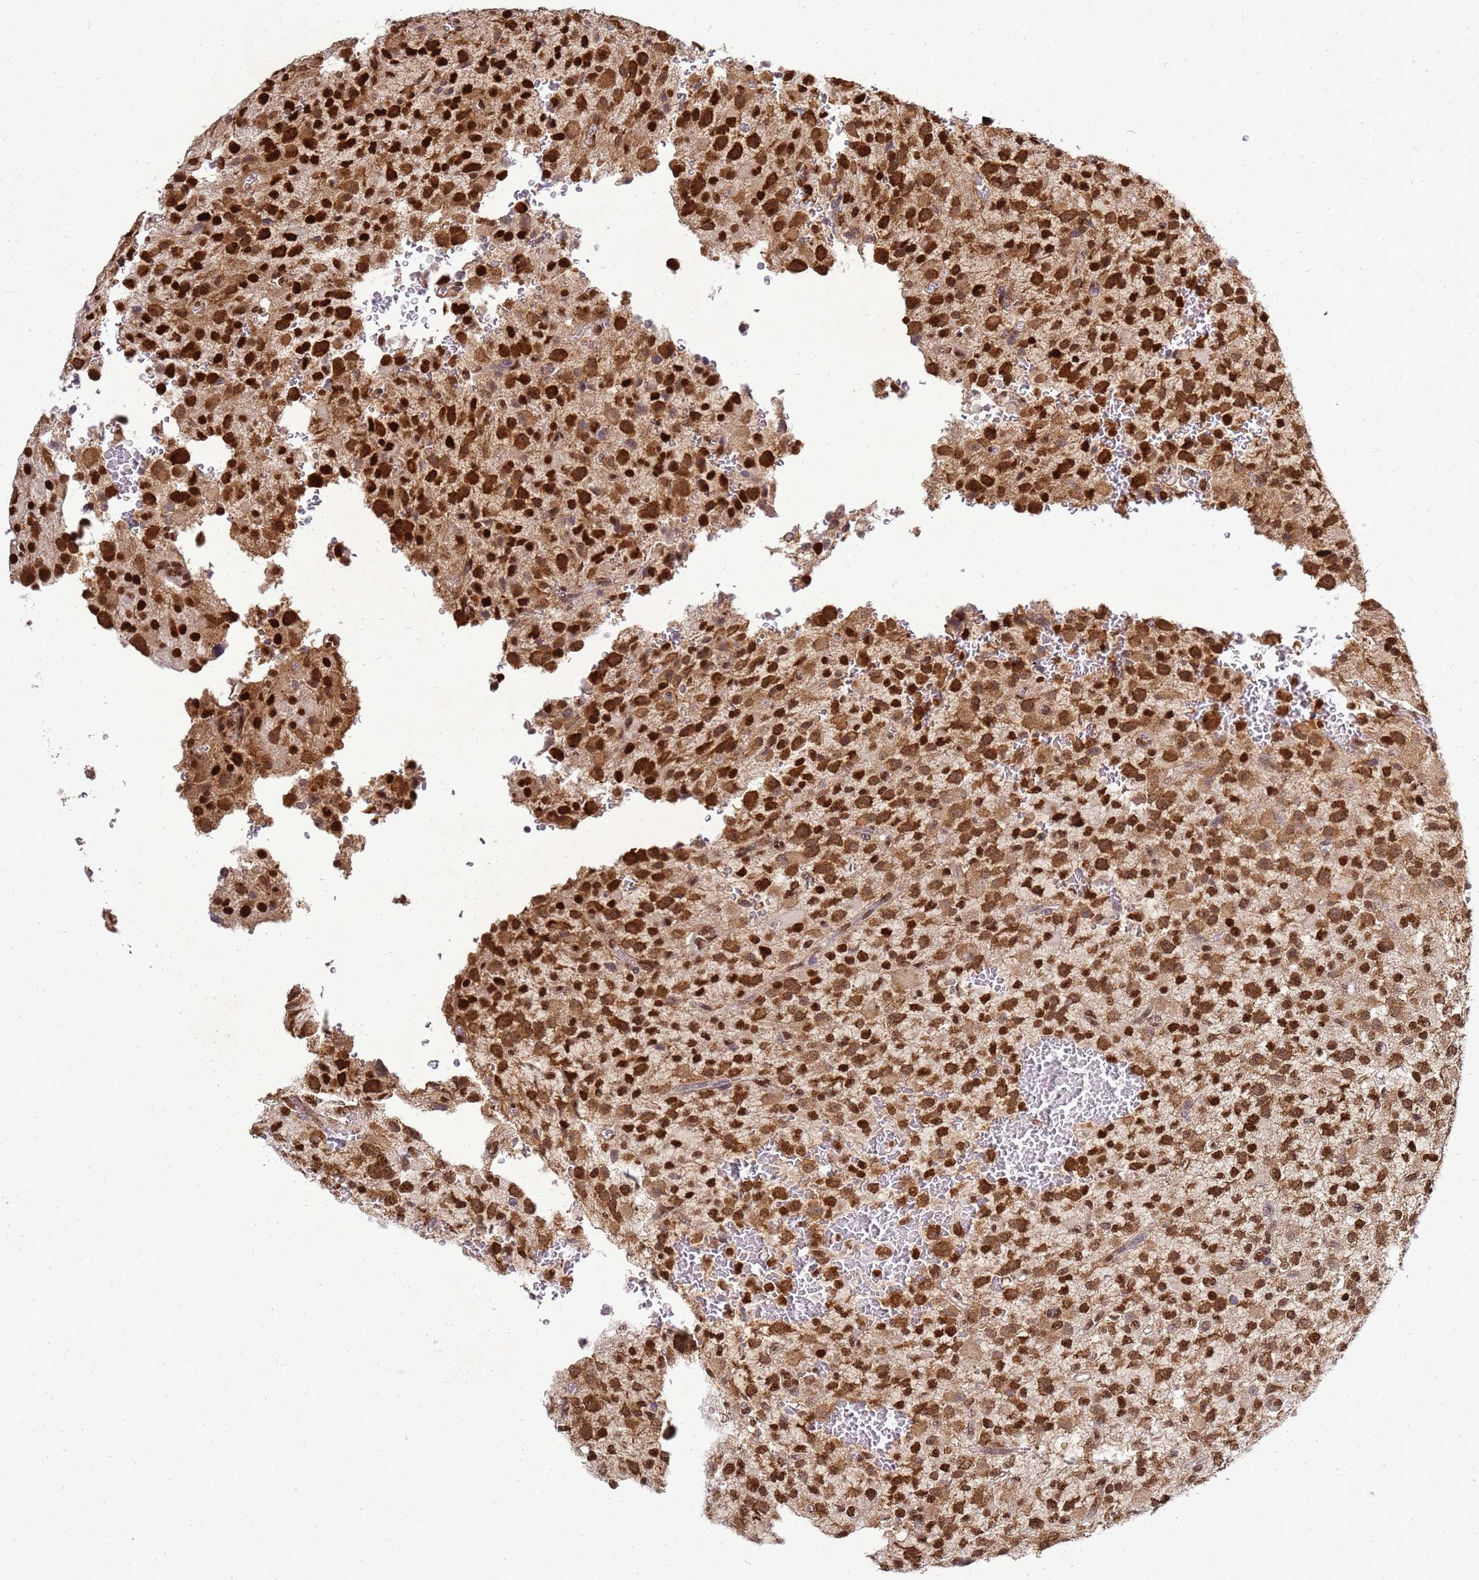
{"staining": {"intensity": "strong", "quantity": ">75%", "location": "nuclear"}, "tissue": "glioma", "cell_type": "Tumor cells", "image_type": "cancer", "snomed": [{"axis": "morphology", "description": "Glioma, malignant, High grade"}, {"axis": "topography", "description": "Brain"}], "caption": "Immunohistochemistry histopathology image of neoplastic tissue: human malignant glioma (high-grade) stained using immunohistochemistry (IHC) displays high levels of strong protein expression localized specifically in the nuclear of tumor cells, appearing as a nuclear brown color.", "gene": "APEX1", "patient": {"sex": "male", "age": 34}}